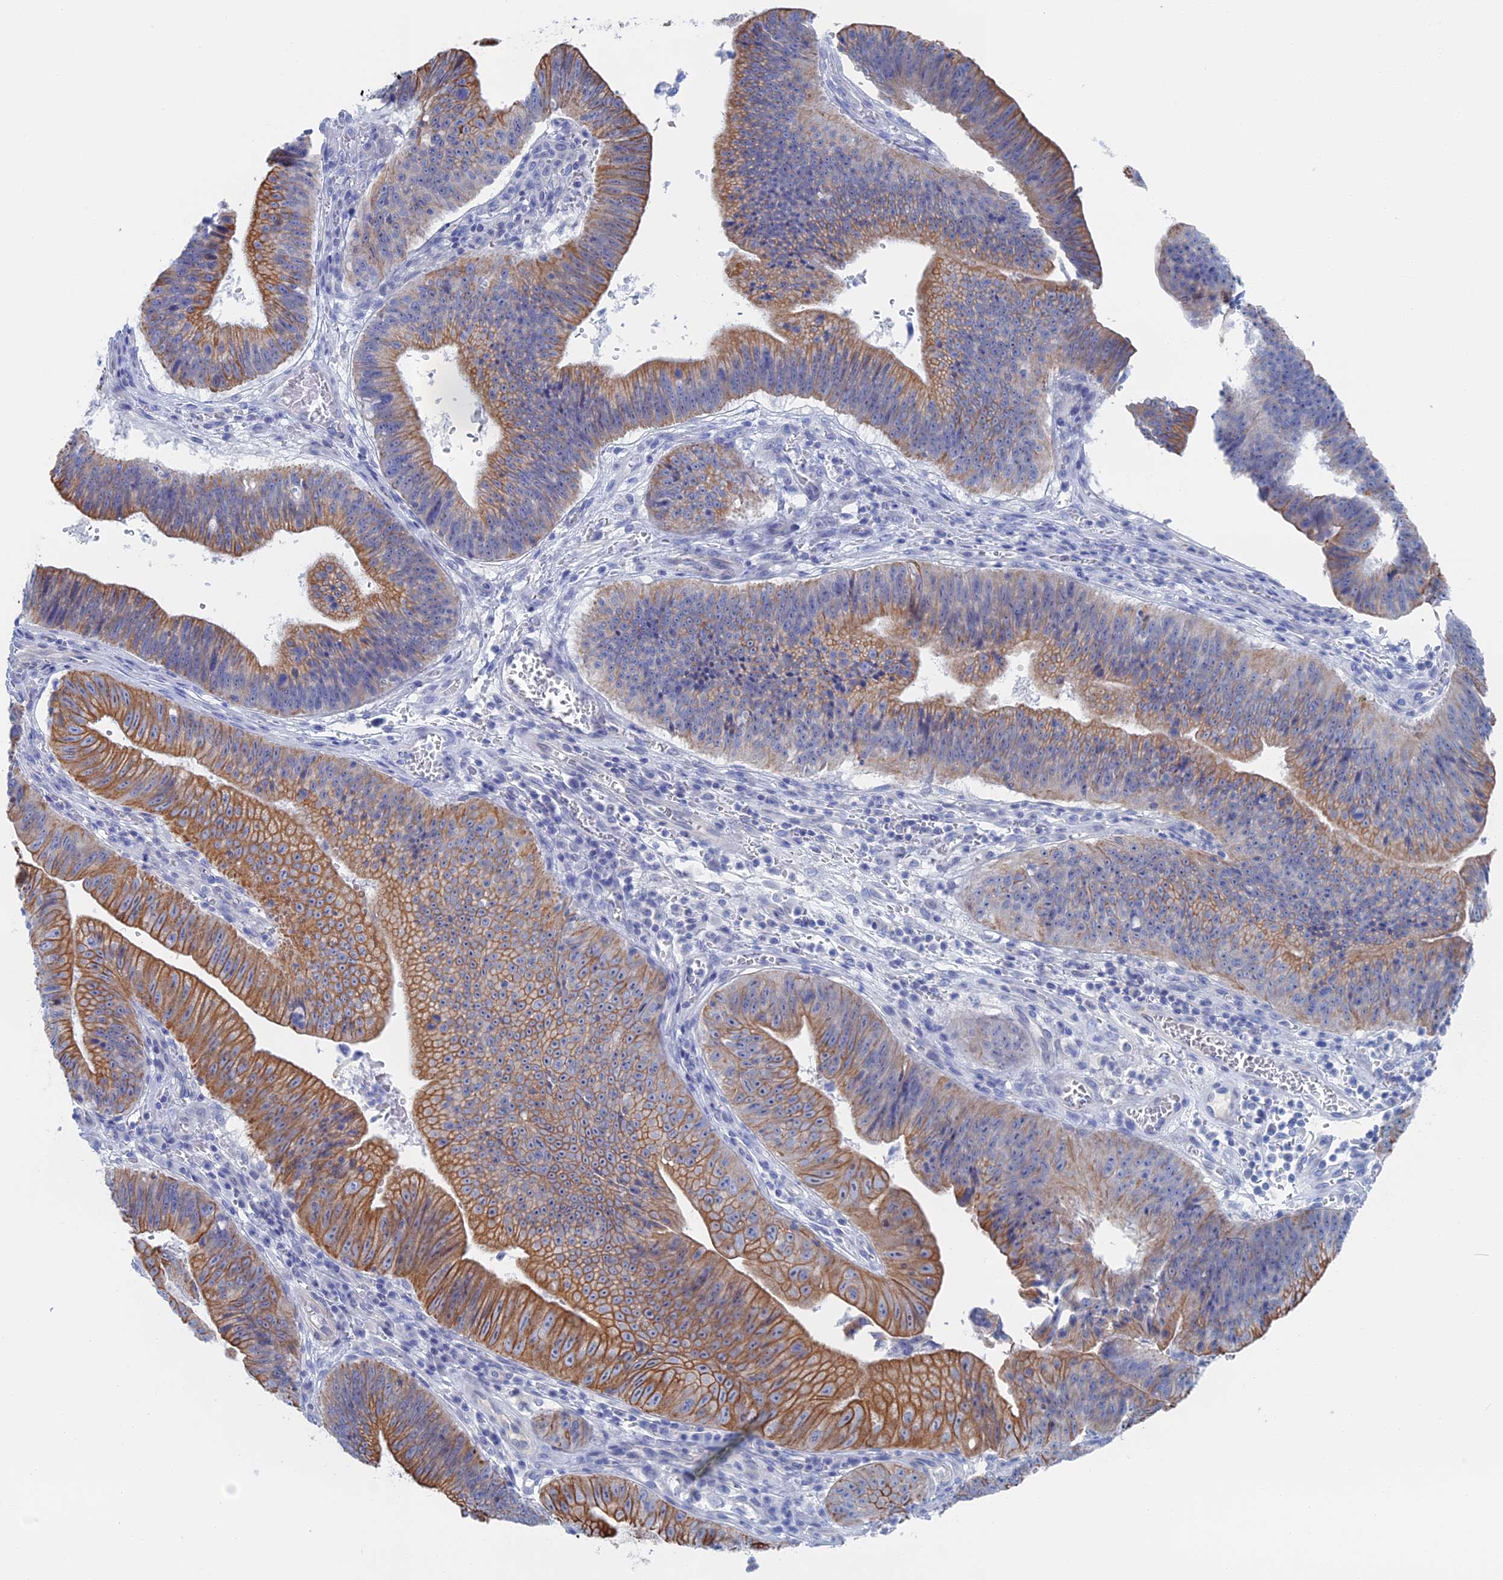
{"staining": {"intensity": "moderate", "quantity": ">75%", "location": "cytoplasmic/membranous"}, "tissue": "stomach cancer", "cell_type": "Tumor cells", "image_type": "cancer", "snomed": [{"axis": "morphology", "description": "Adenocarcinoma, NOS"}, {"axis": "topography", "description": "Stomach"}], "caption": "Approximately >75% of tumor cells in stomach adenocarcinoma reveal moderate cytoplasmic/membranous protein expression as visualized by brown immunohistochemical staining.", "gene": "IL7", "patient": {"sex": "male", "age": 59}}